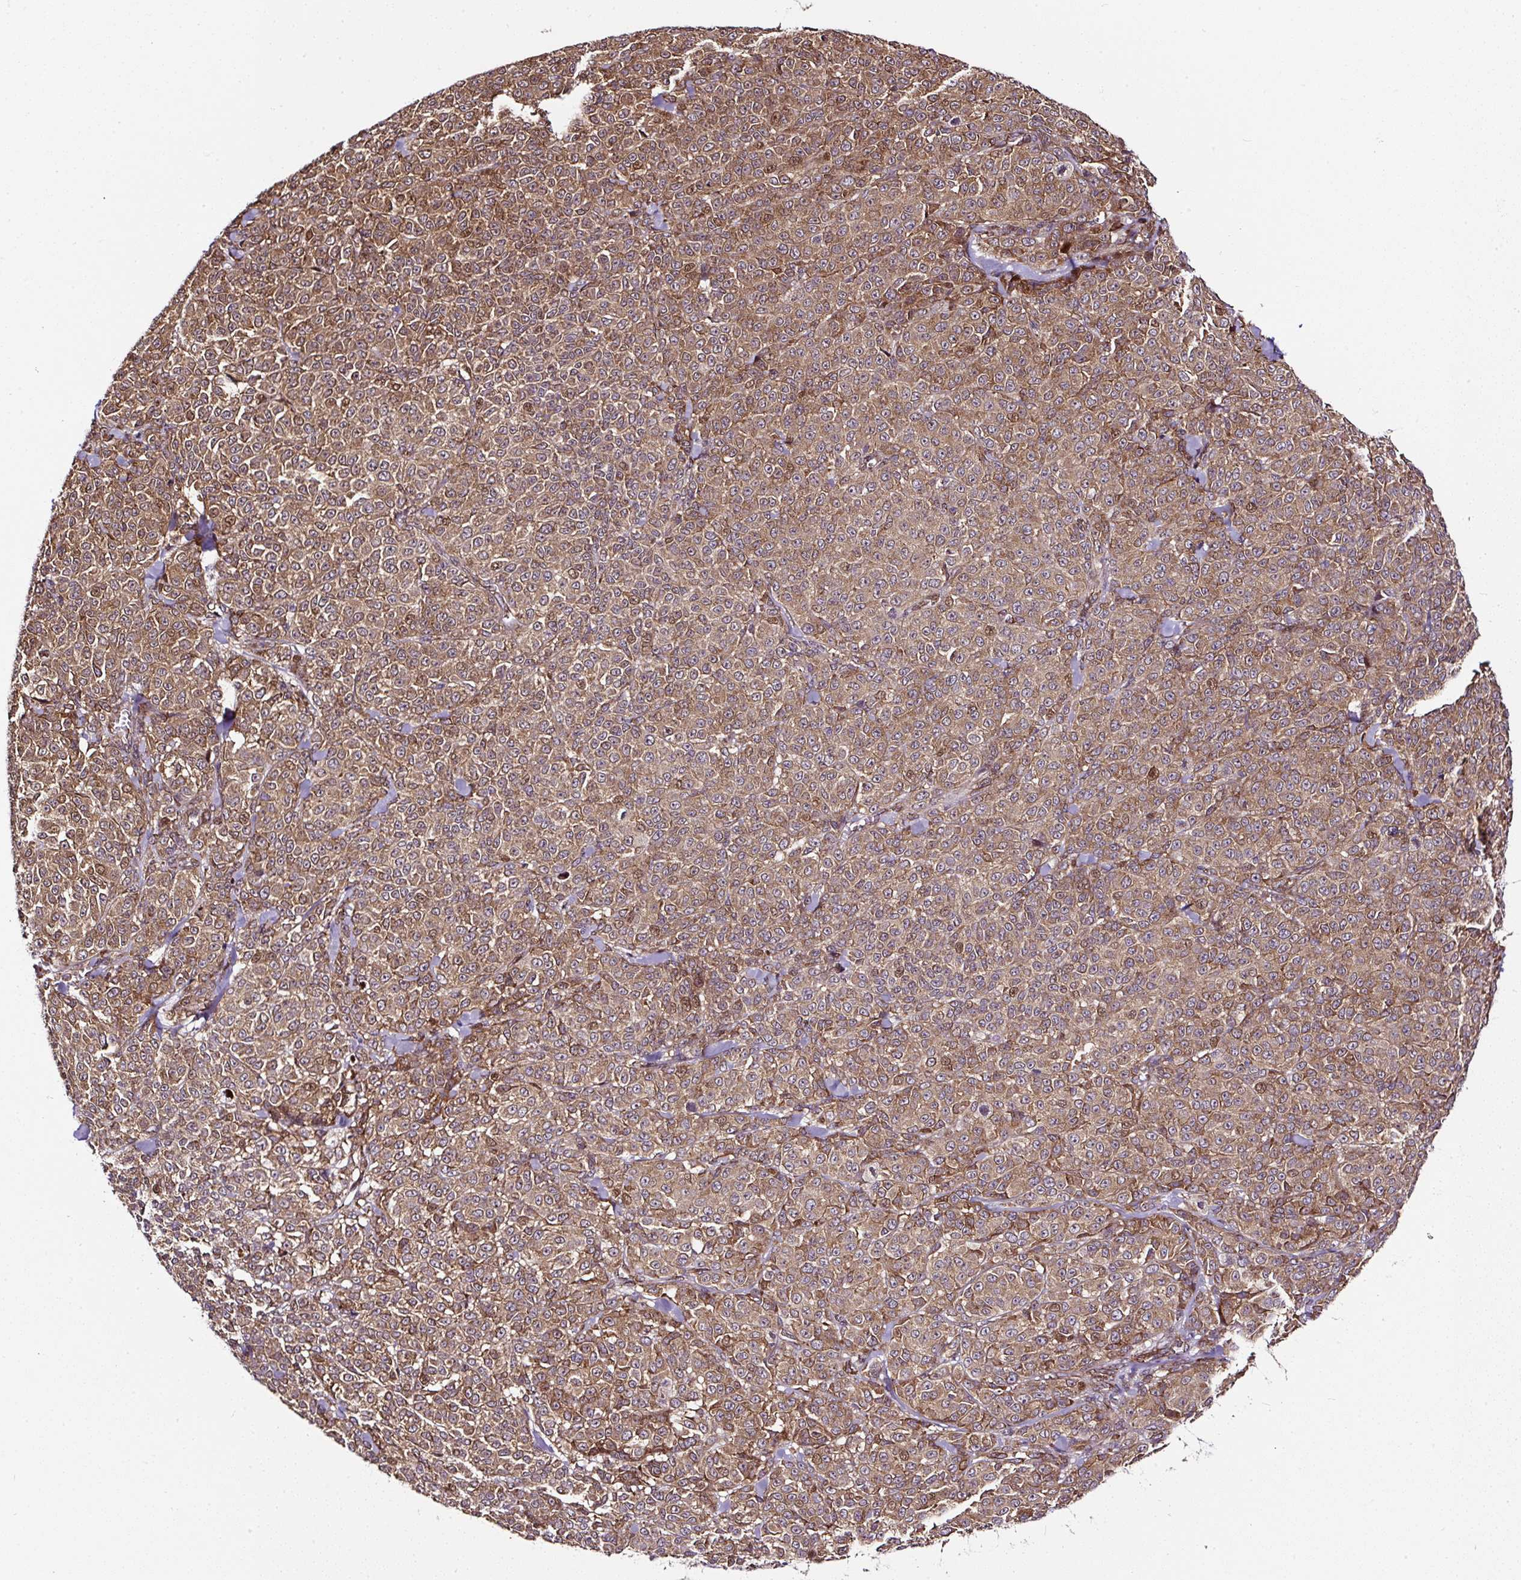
{"staining": {"intensity": "moderate", "quantity": ">75%", "location": "cytoplasmic/membranous"}, "tissue": "melanoma", "cell_type": "Tumor cells", "image_type": "cancer", "snomed": [{"axis": "morphology", "description": "Normal tissue, NOS"}, {"axis": "morphology", "description": "Malignant melanoma, NOS"}, {"axis": "topography", "description": "Skin"}], "caption": "Immunohistochemical staining of melanoma reveals medium levels of moderate cytoplasmic/membranous expression in about >75% of tumor cells. (Stains: DAB in brown, nuclei in blue, Microscopy: brightfield microscopy at high magnification).", "gene": "KDM4E", "patient": {"sex": "female", "age": 34}}